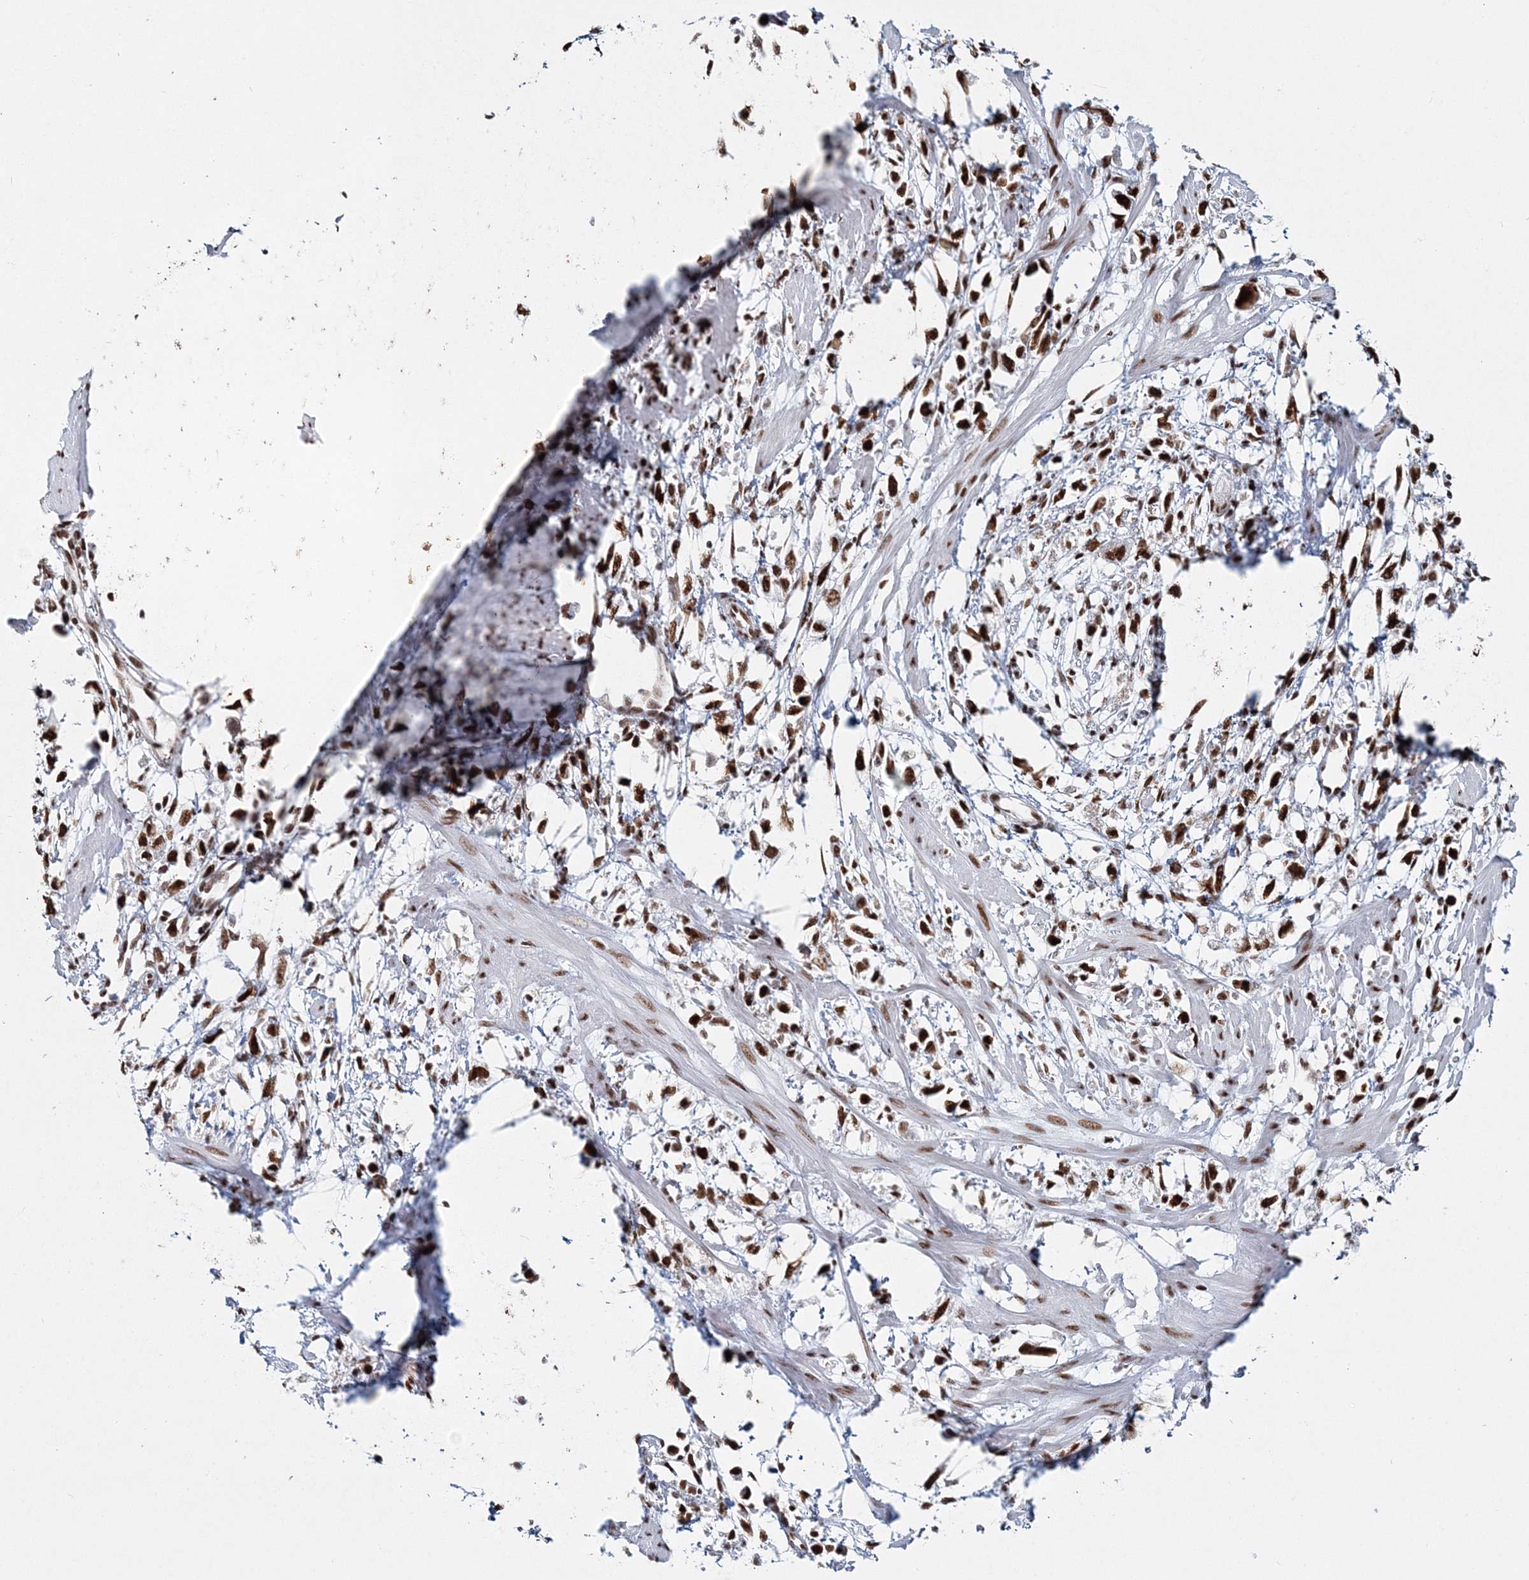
{"staining": {"intensity": "strong", "quantity": ">75%", "location": "nuclear"}, "tissue": "stomach cancer", "cell_type": "Tumor cells", "image_type": "cancer", "snomed": [{"axis": "morphology", "description": "Adenocarcinoma, NOS"}, {"axis": "topography", "description": "Stomach"}], "caption": "Protein expression analysis of adenocarcinoma (stomach) exhibits strong nuclear staining in about >75% of tumor cells. (Brightfield microscopy of DAB IHC at high magnification).", "gene": "QRICH1", "patient": {"sex": "female", "age": 59}}